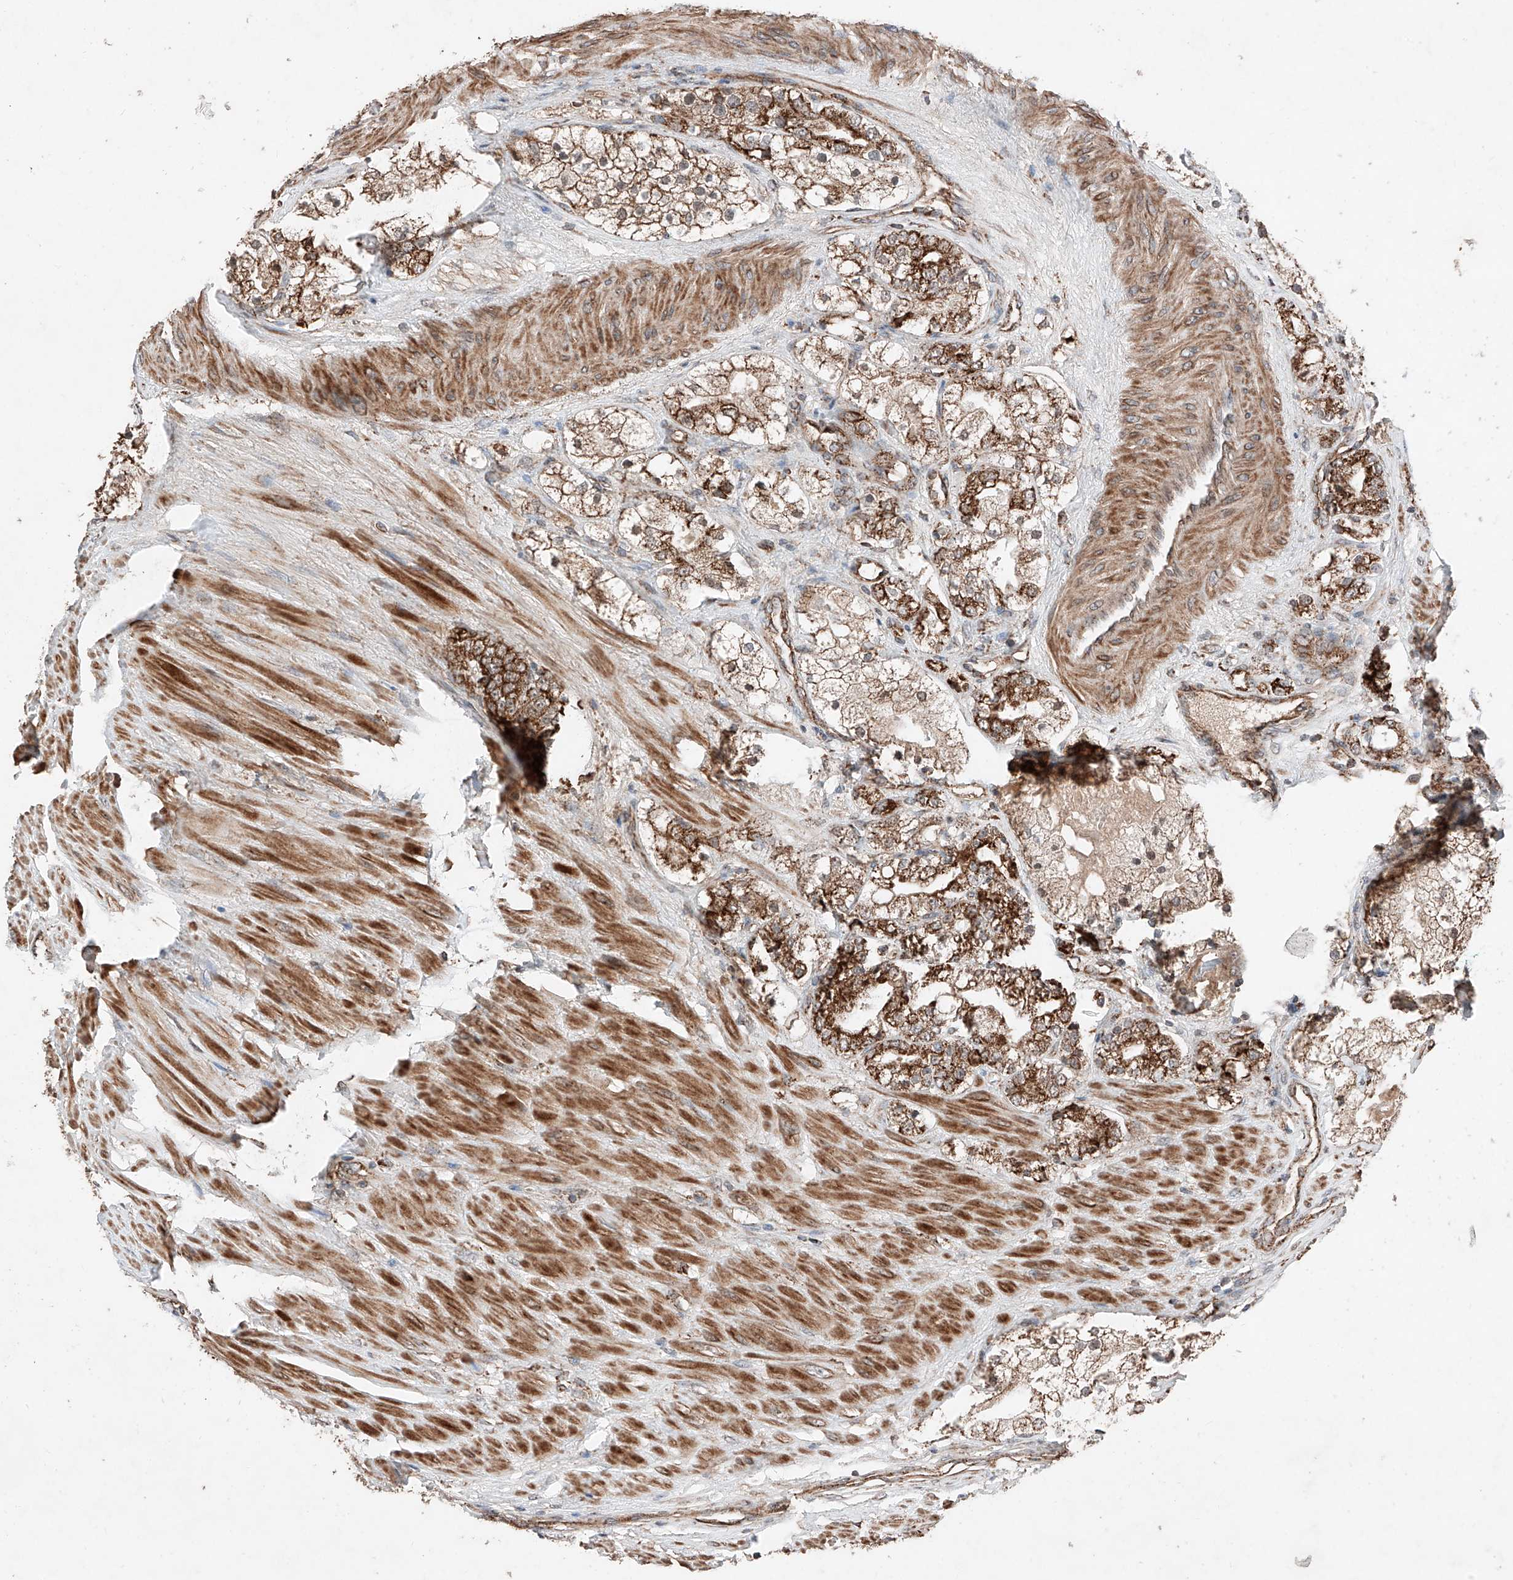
{"staining": {"intensity": "strong", "quantity": ">75%", "location": "cytoplasmic/membranous"}, "tissue": "prostate cancer", "cell_type": "Tumor cells", "image_type": "cancer", "snomed": [{"axis": "morphology", "description": "Adenocarcinoma, High grade"}, {"axis": "topography", "description": "Prostate"}], "caption": "Immunohistochemistry image of prostate cancer stained for a protein (brown), which shows high levels of strong cytoplasmic/membranous expression in about >75% of tumor cells.", "gene": "ZSCAN29", "patient": {"sex": "male", "age": 50}}